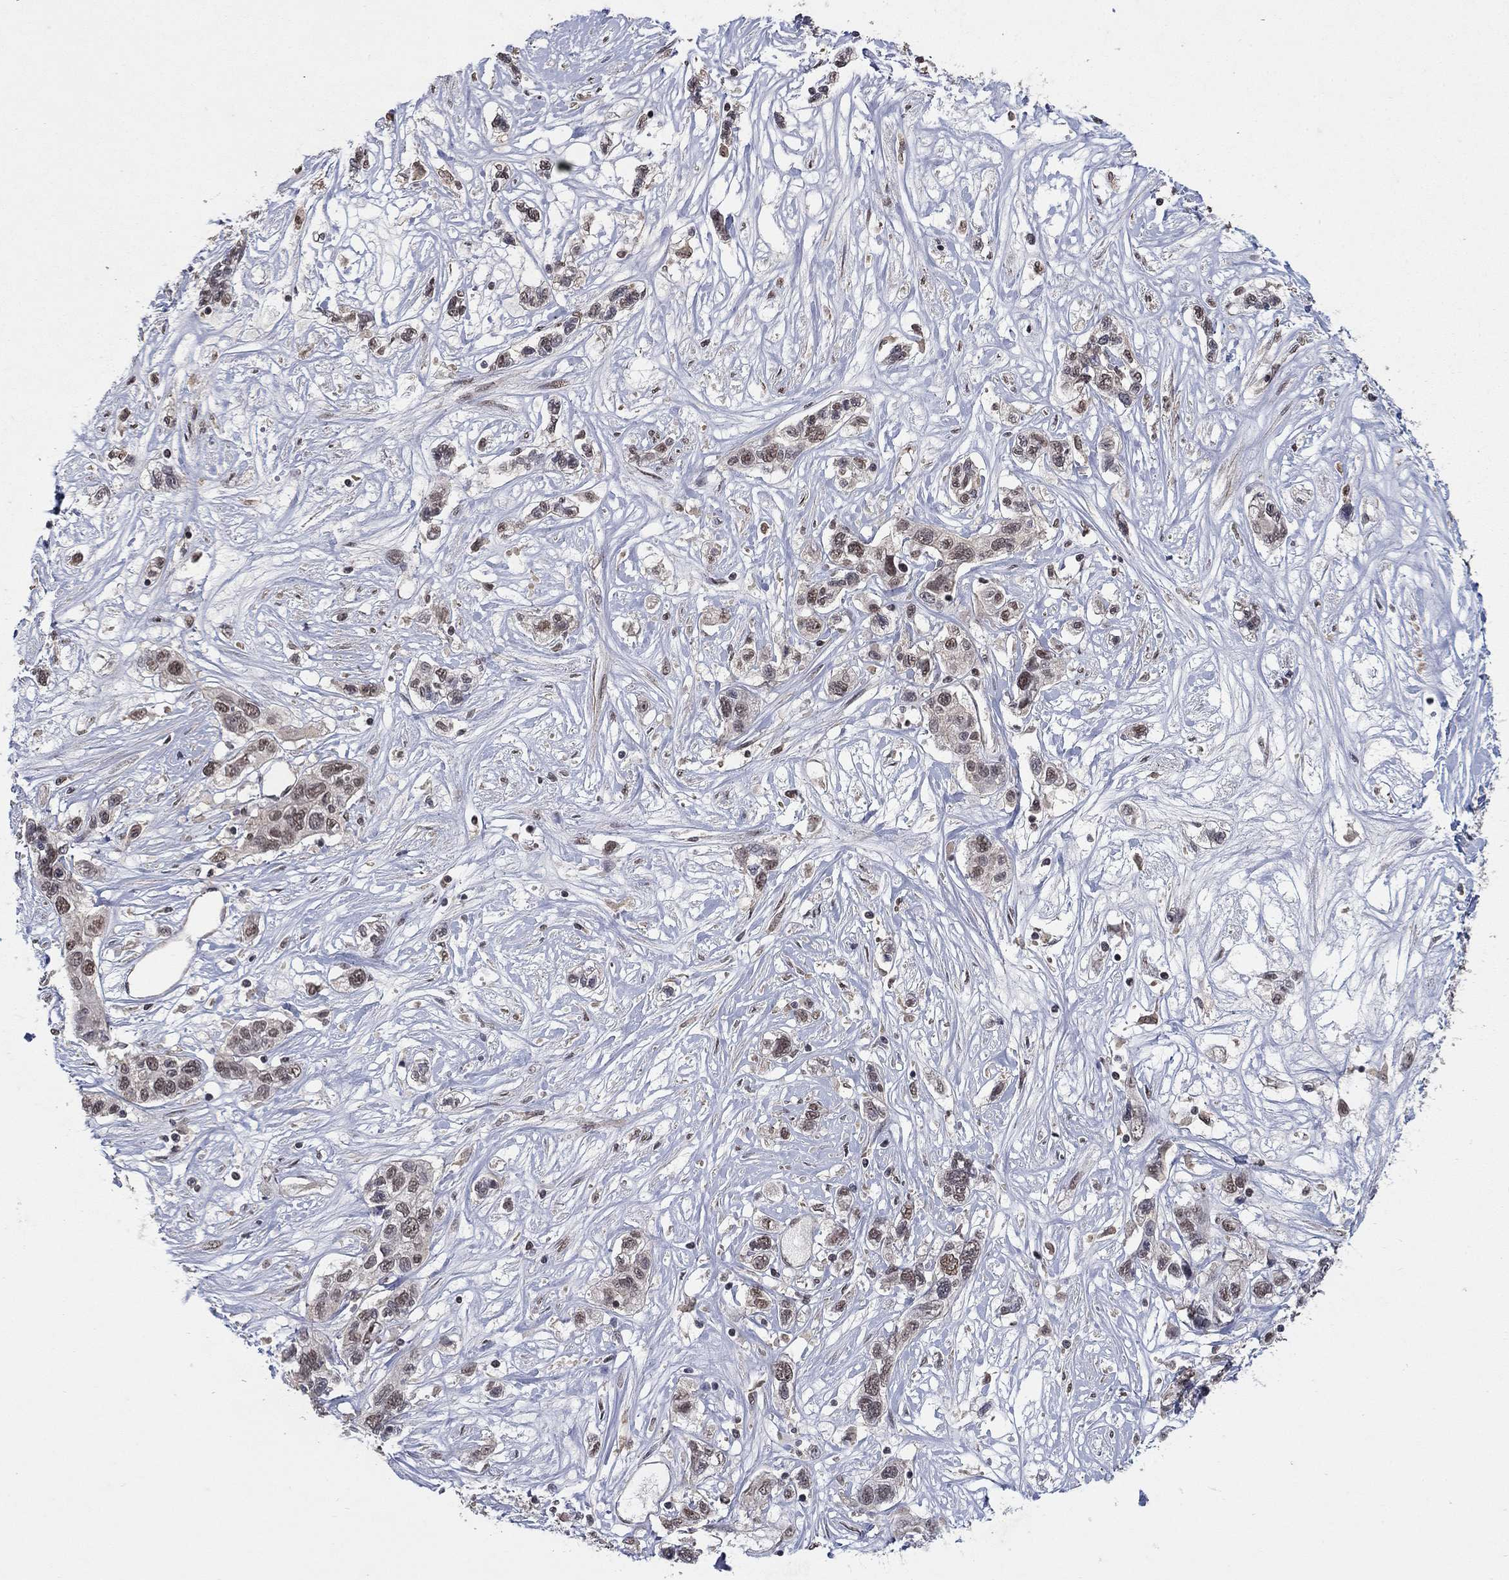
{"staining": {"intensity": "weak", "quantity": "25%-75%", "location": "nuclear"}, "tissue": "liver cancer", "cell_type": "Tumor cells", "image_type": "cancer", "snomed": [{"axis": "morphology", "description": "Adenocarcinoma, NOS"}, {"axis": "morphology", "description": "Cholangiocarcinoma"}, {"axis": "topography", "description": "Liver"}], "caption": "Human liver cancer stained with a brown dye demonstrates weak nuclear positive positivity in approximately 25%-75% of tumor cells.", "gene": "GRIA3", "patient": {"sex": "male", "age": 64}}